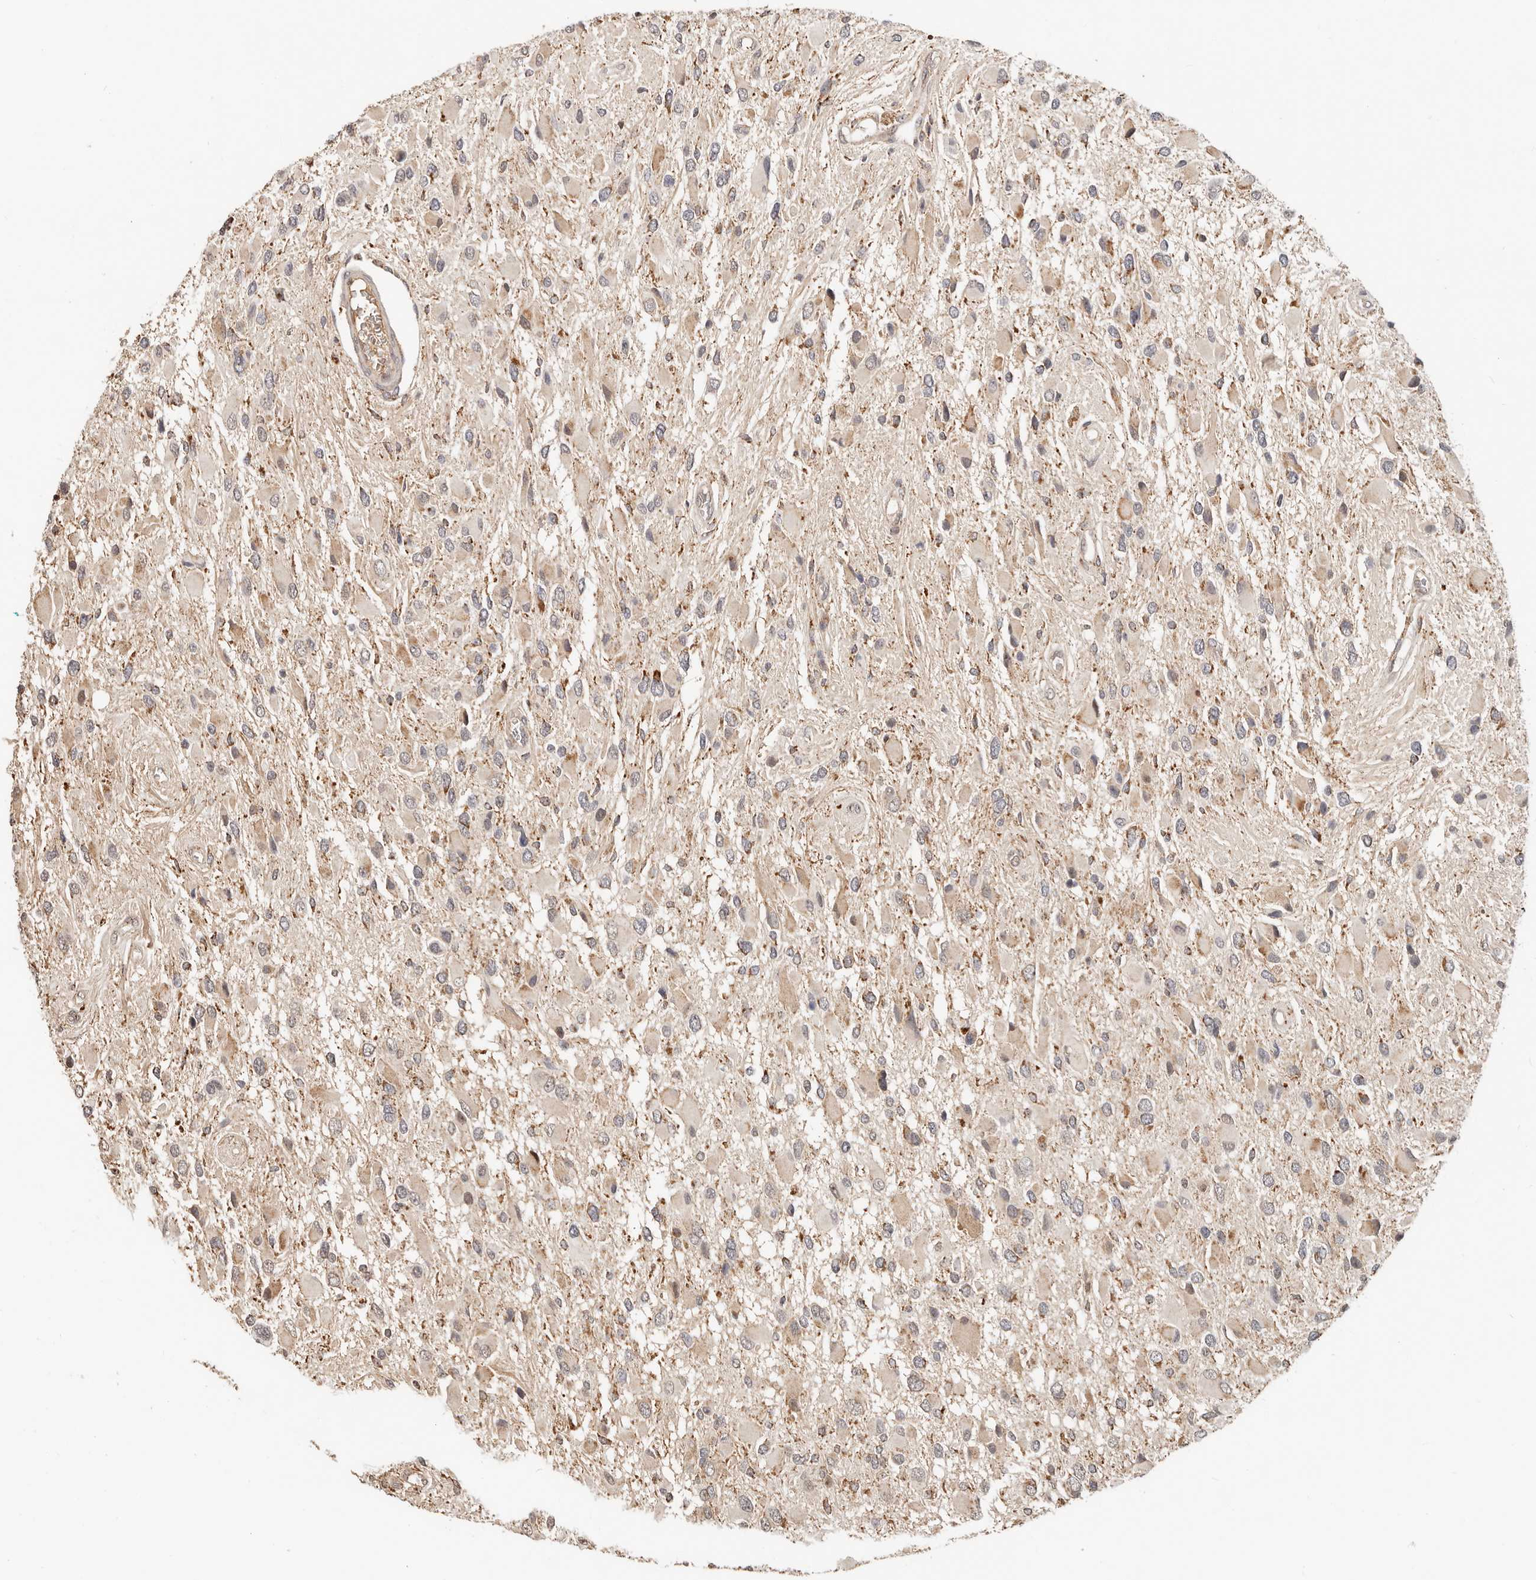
{"staining": {"intensity": "weak", "quantity": ">75%", "location": "cytoplasmic/membranous"}, "tissue": "glioma", "cell_type": "Tumor cells", "image_type": "cancer", "snomed": [{"axis": "morphology", "description": "Glioma, malignant, High grade"}, {"axis": "topography", "description": "Brain"}], "caption": "Immunohistochemistry (IHC) (DAB) staining of glioma exhibits weak cytoplasmic/membranous protein staining in approximately >75% of tumor cells.", "gene": "ZRANB1", "patient": {"sex": "male", "age": 53}}